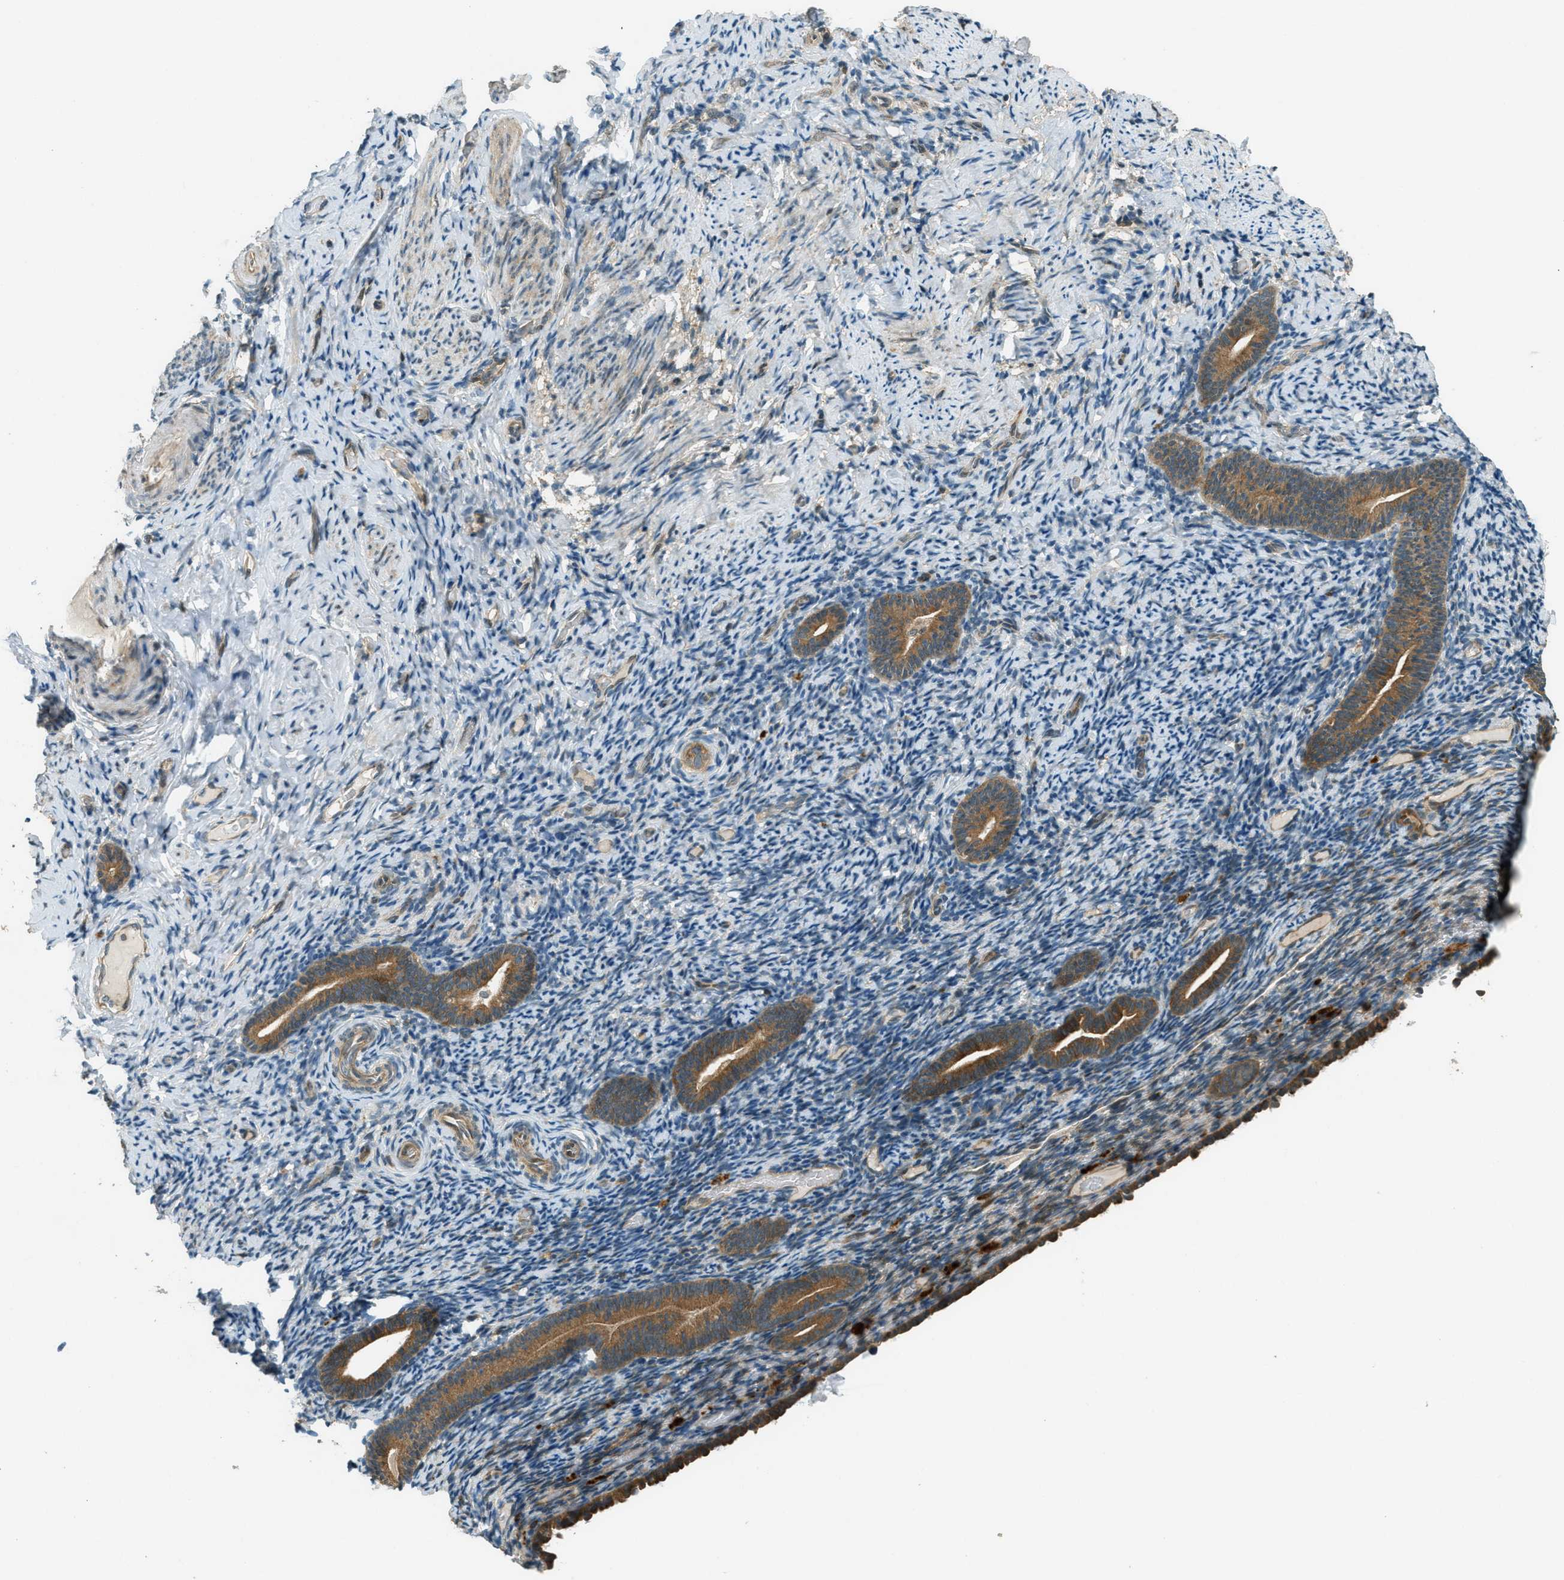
{"staining": {"intensity": "weak", "quantity": "<25%", "location": "cytoplasmic/membranous"}, "tissue": "endometrium", "cell_type": "Cells in endometrial stroma", "image_type": "normal", "snomed": [{"axis": "morphology", "description": "Normal tissue, NOS"}, {"axis": "topography", "description": "Endometrium"}], "caption": "IHC of unremarkable endometrium reveals no expression in cells in endometrial stroma. (DAB (3,3'-diaminobenzidine) immunohistochemistry (IHC) visualized using brightfield microscopy, high magnification).", "gene": "PTPN23", "patient": {"sex": "female", "age": 51}}